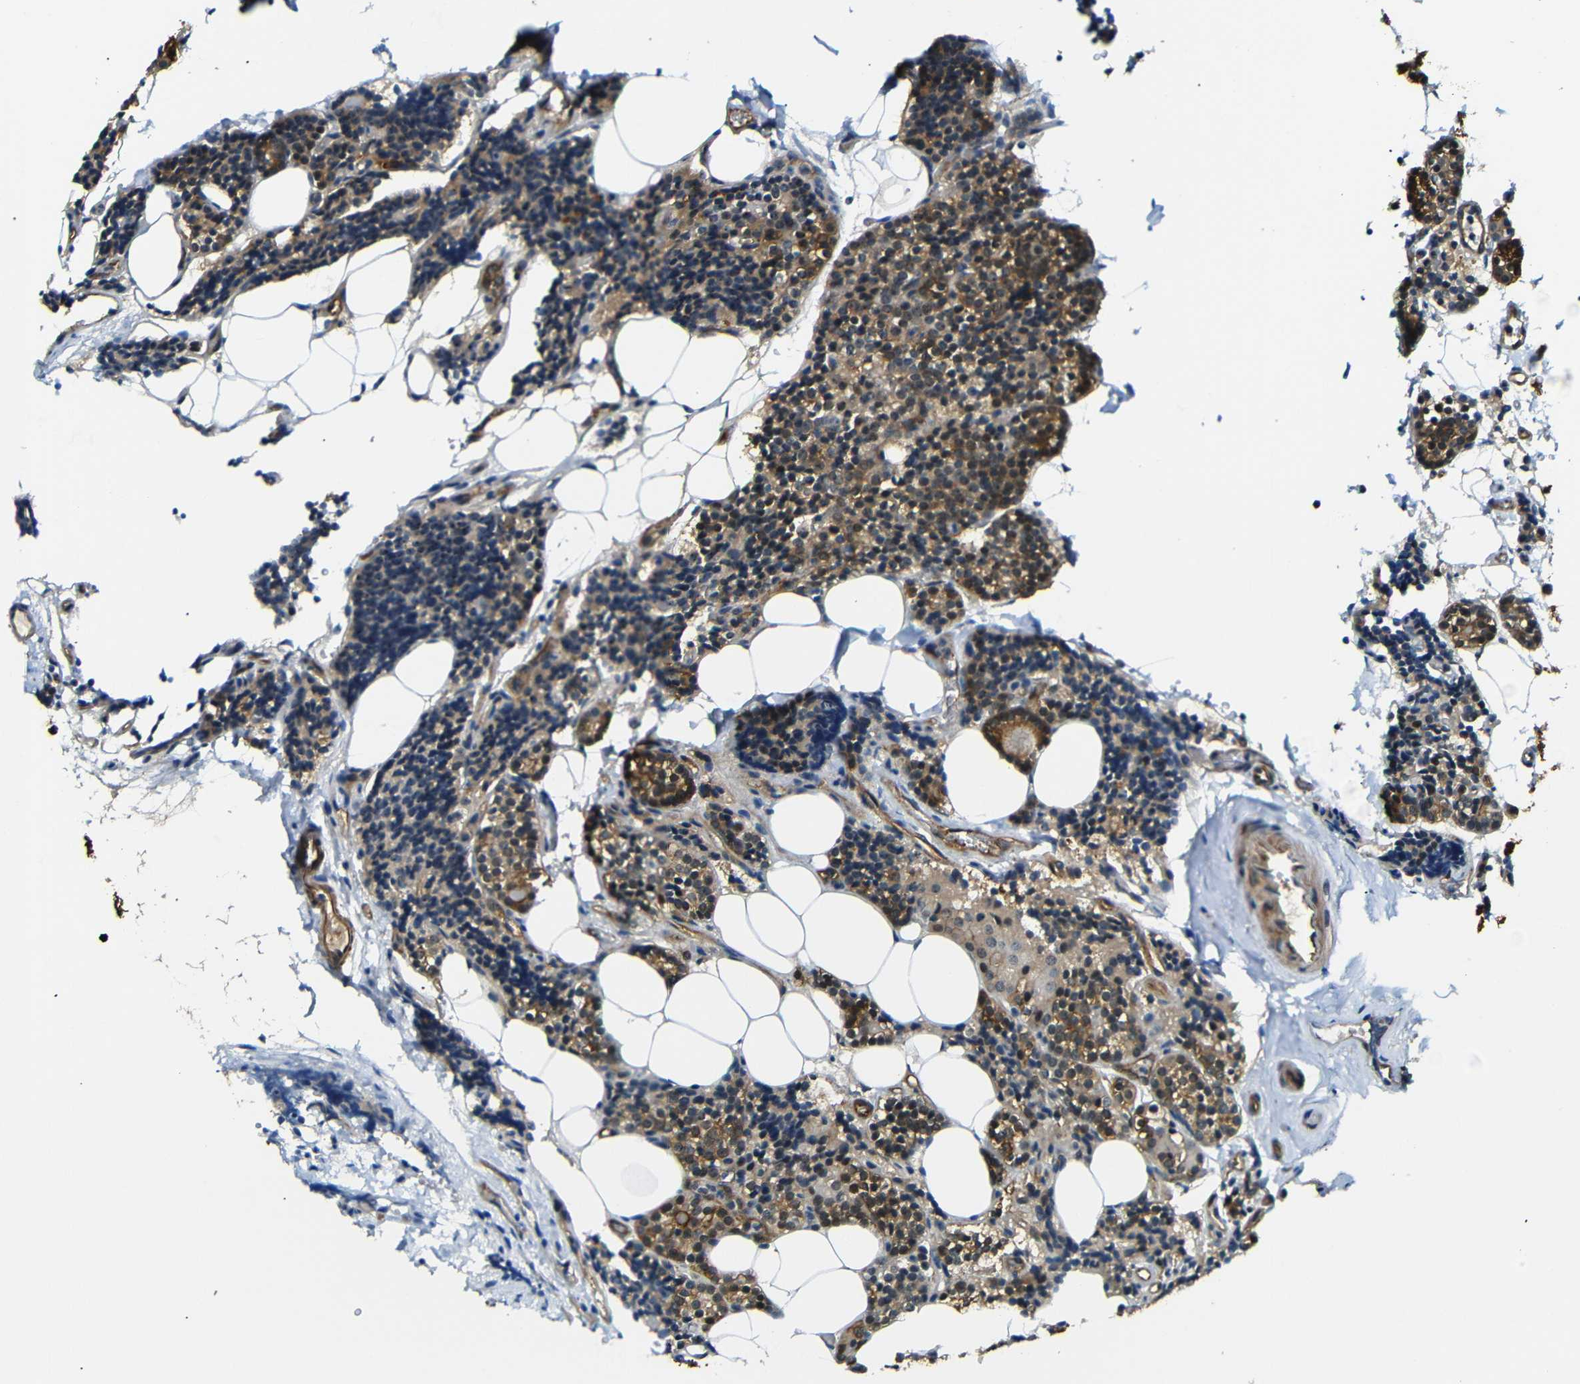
{"staining": {"intensity": "moderate", "quantity": "25%-75%", "location": "cytoplasmic/membranous,nuclear"}, "tissue": "parathyroid gland", "cell_type": "Glandular cells", "image_type": "normal", "snomed": [{"axis": "morphology", "description": "Normal tissue, NOS"}, {"axis": "morphology", "description": "Adenoma, NOS"}, {"axis": "topography", "description": "Parathyroid gland"}], "caption": "Immunohistochemistry of unremarkable parathyroid gland shows medium levels of moderate cytoplasmic/membranous,nuclear expression in about 25%-75% of glandular cells. (DAB IHC, brown staining for protein, blue staining for nuclei).", "gene": "PARN", "patient": {"sex": "female", "age": 70}}